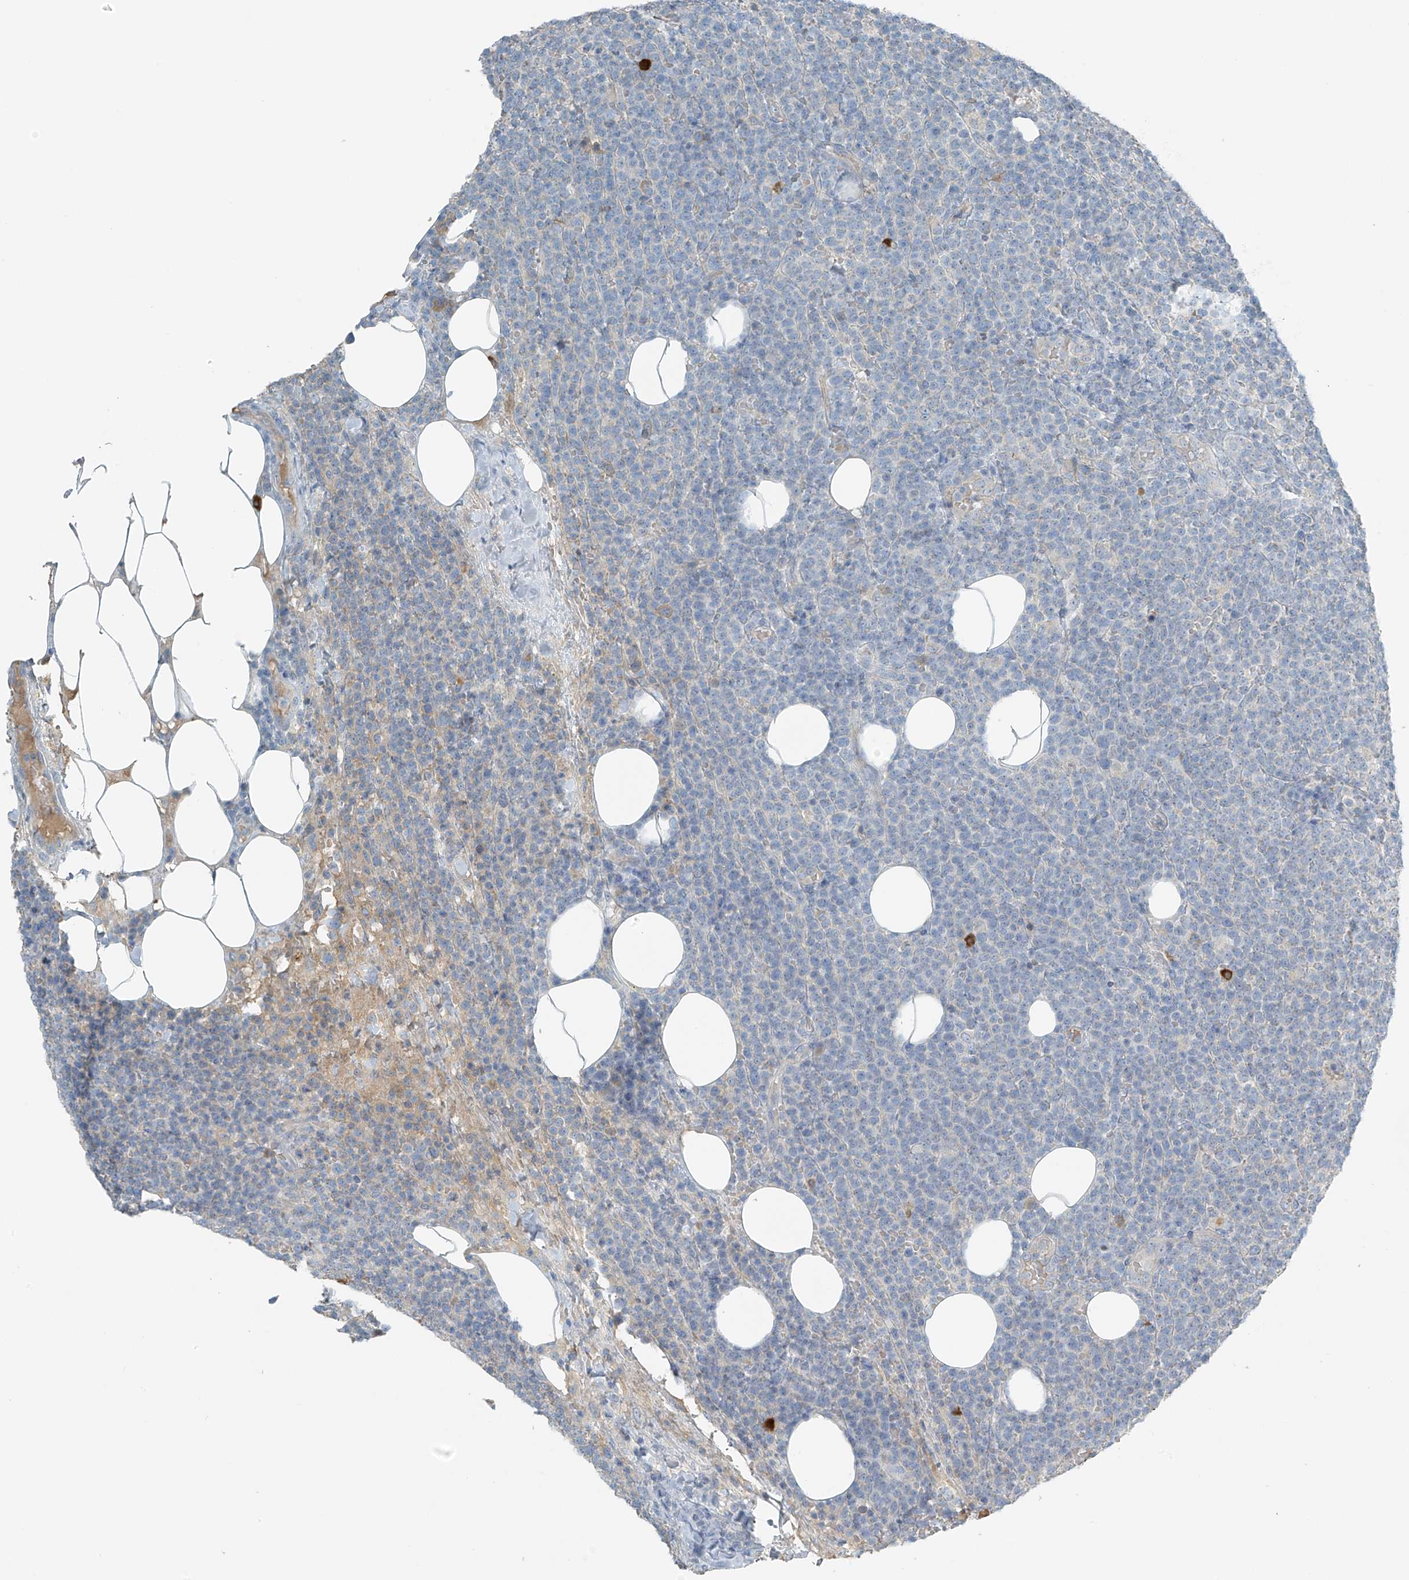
{"staining": {"intensity": "negative", "quantity": "none", "location": "none"}, "tissue": "lymphoma", "cell_type": "Tumor cells", "image_type": "cancer", "snomed": [{"axis": "morphology", "description": "Malignant lymphoma, non-Hodgkin's type, High grade"}, {"axis": "topography", "description": "Lymph node"}], "caption": "A micrograph of human malignant lymphoma, non-Hodgkin's type (high-grade) is negative for staining in tumor cells.", "gene": "FAM131C", "patient": {"sex": "male", "age": 61}}